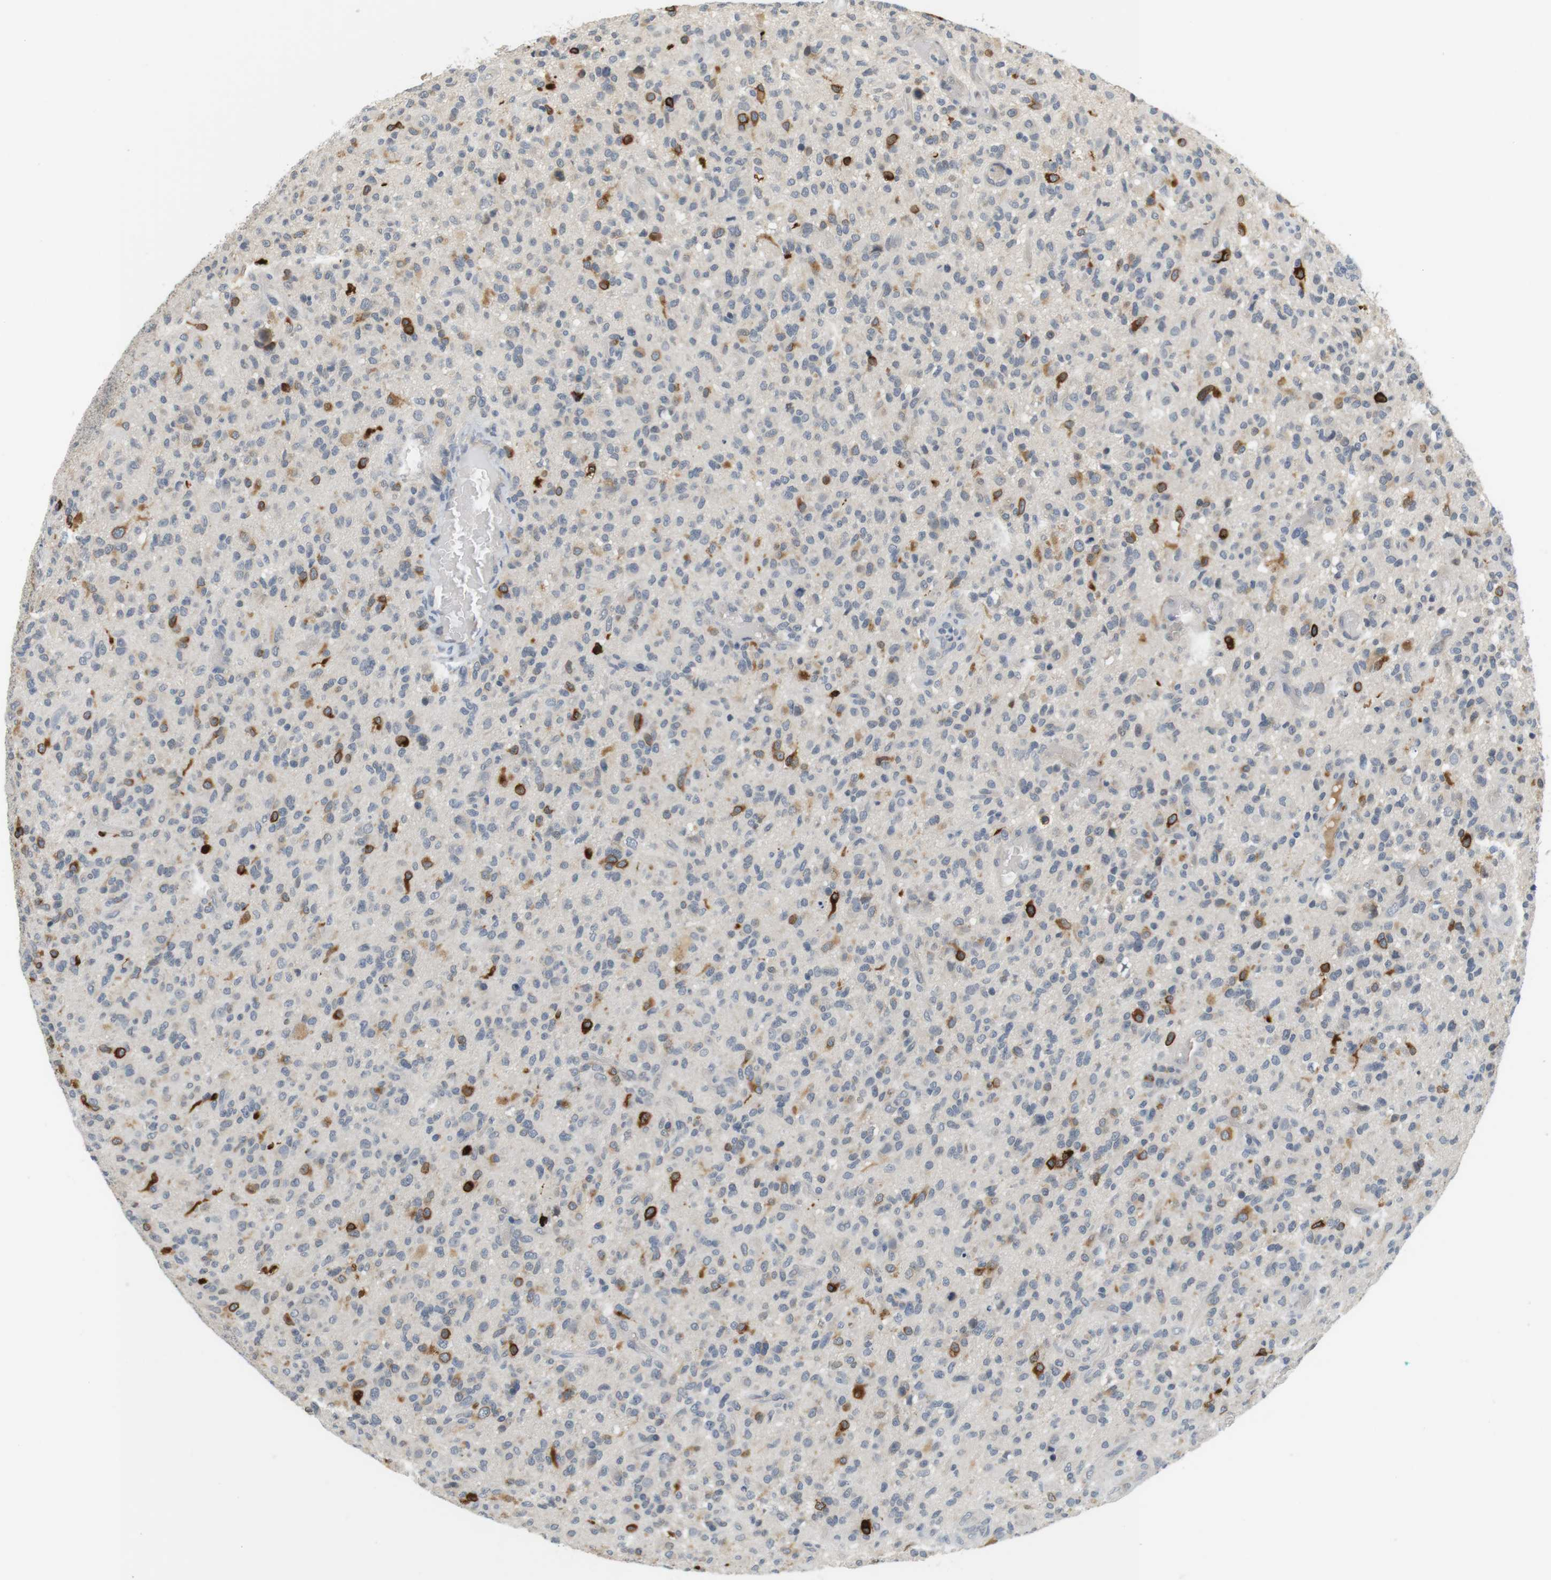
{"staining": {"intensity": "strong", "quantity": "<25%", "location": "cytoplasmic/membranous"}, "tissue": "glioma", "cell_type": "Tumor cells", "image_type": "cancer", "snomed": [{"axis": "morphology", "description": "Glioma, malignant, High grade"}, {"axis": "topography", "description": "Brain"}], "caption": "The image demonstrates immunohistochemical staining of high-grade glioma (malignant). There is strong cytoplasmic/membranous staining is identified in approximately <25% of tumor cells.", "gene": "WNT7A", "patient": {"sex": "male", "age": 71}}